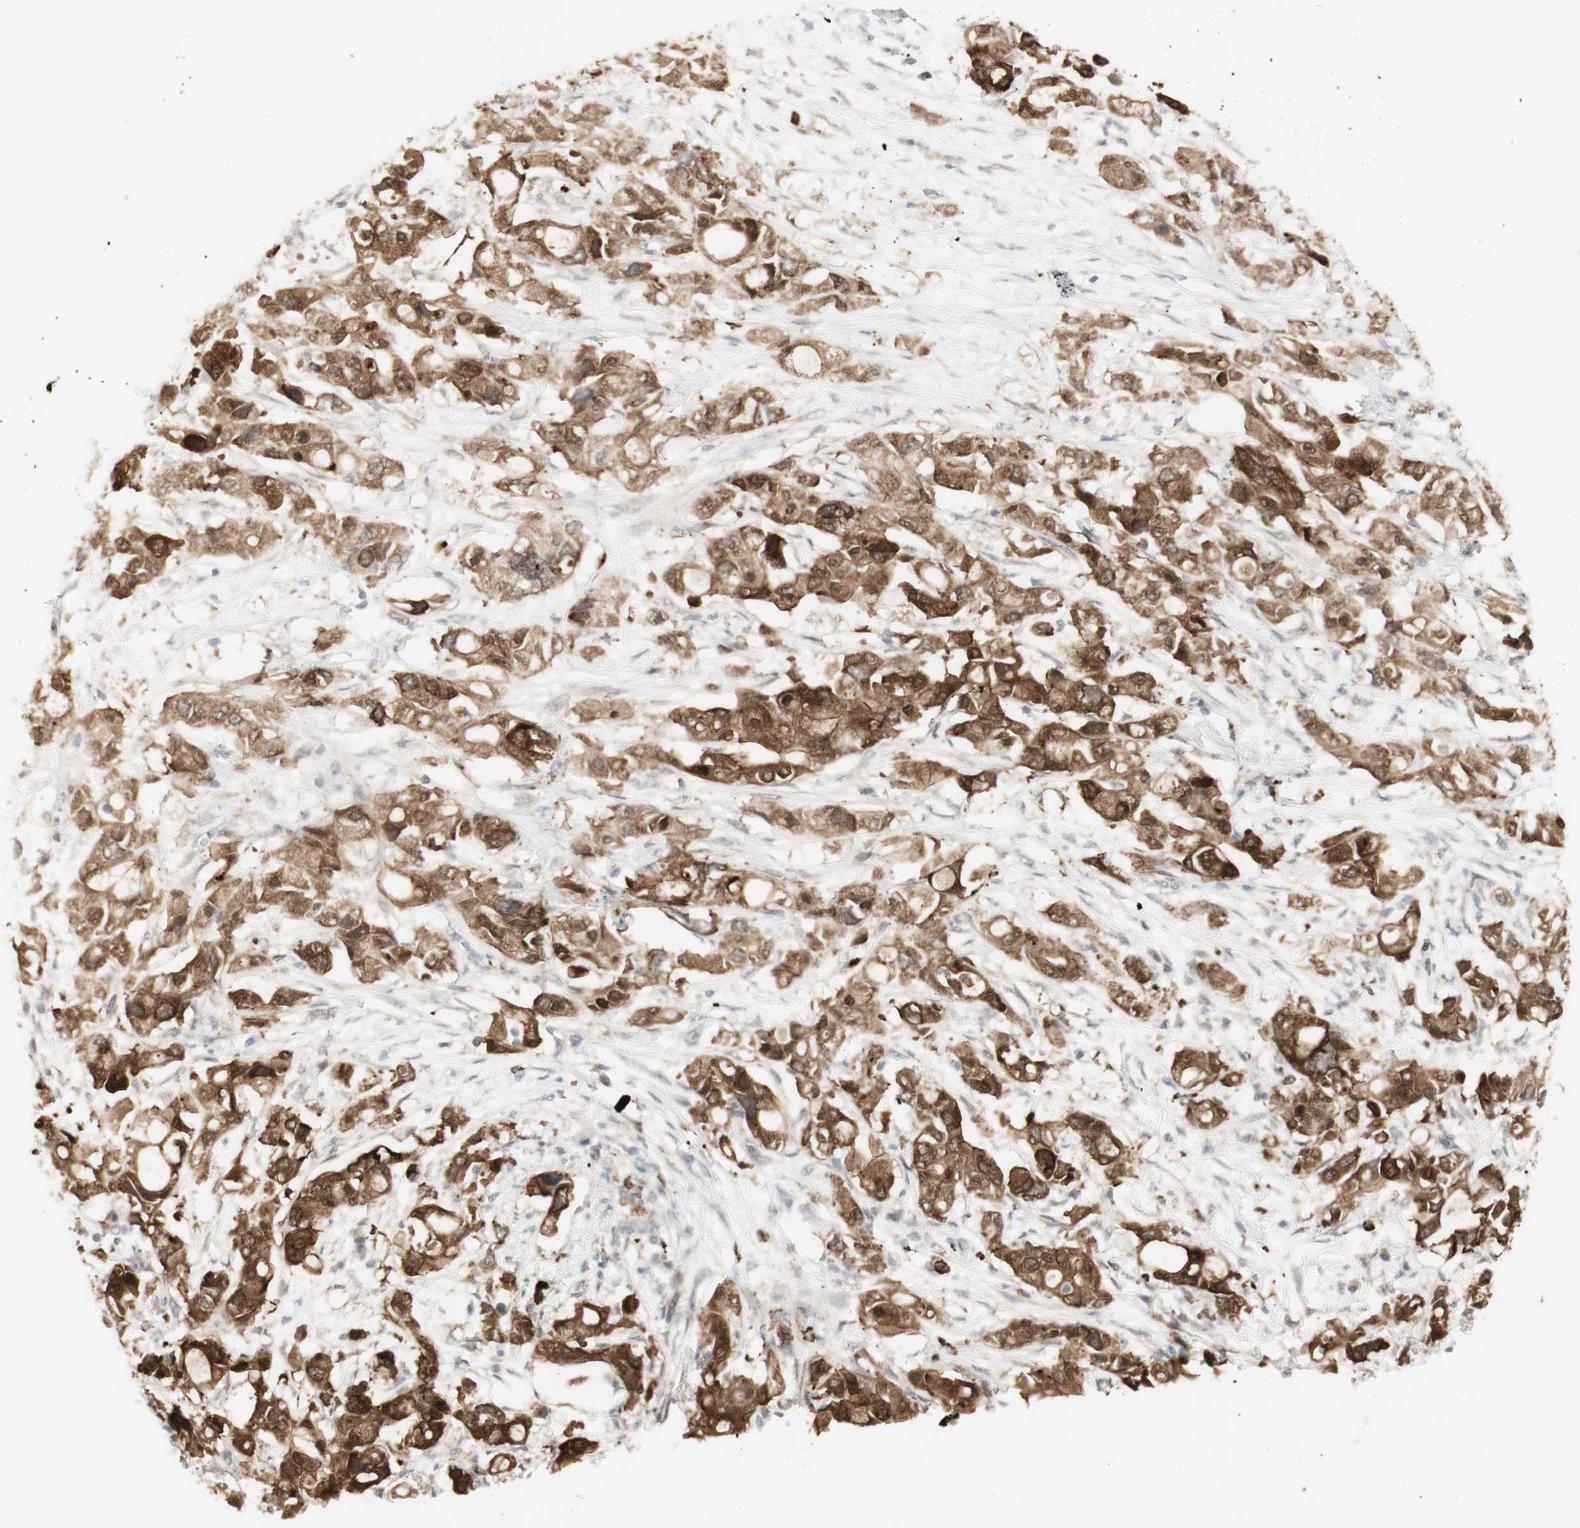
{"staining": {"intensity": "strong", "quantity": ">75%", "location": "cytoplasmic/membranous"}, "tissue": "pancreatic cancer", "cell_type": "Tumor cells", "image_type": "cancer", "snomed": [{"axis": "morphology", "description": "Adenocarcinoma, NOS"}, {"axis": "topography", "description": "Pancreas"}], "caption": "Immunohistochemical staining of pancreatic adenocarcinoma exhibits high levels of strong cytoplasmic/membranous expression in about >75% of tumor cells.", "gene": "C1orf116", "patient": {"sex": "female", "age": 56}}